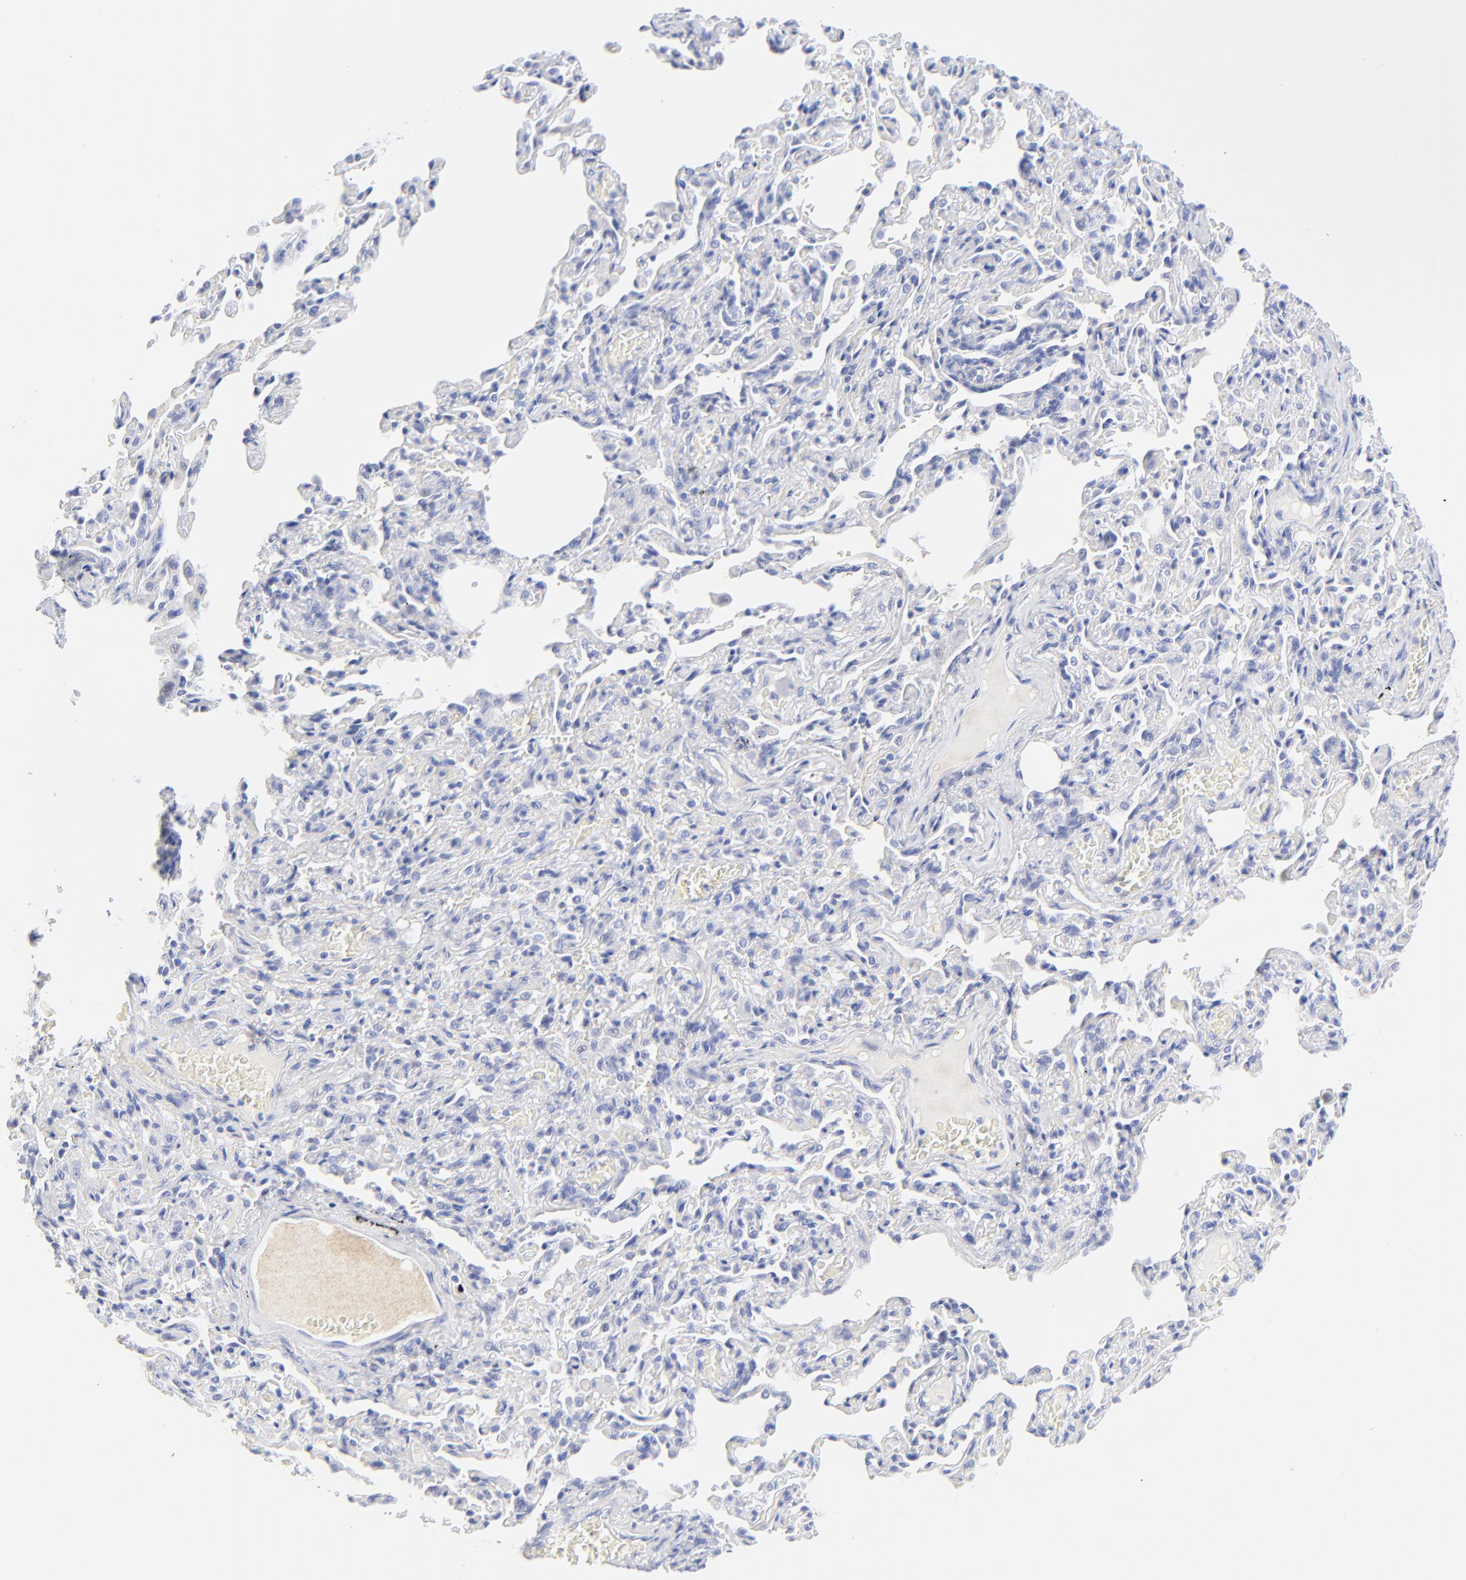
{"staining": {"intensity": "negative", "quantity": "none", "location": "none"}, "tissue": "bronchus", "cell_type": "Respiratory epithelial cells", "image_type": "normal", "snomed": [{"axis": "morphology", "description": "Normal tissue, NOS"}, {"axis": "topography", "description": "Lung"}], "caption": "The immunohistochemistry micrograph has no significant positivity in respiratory epithelial cells of bronchus.", "gene": "SULT4A1", "patient": {"sex": "male", "age": 64}}